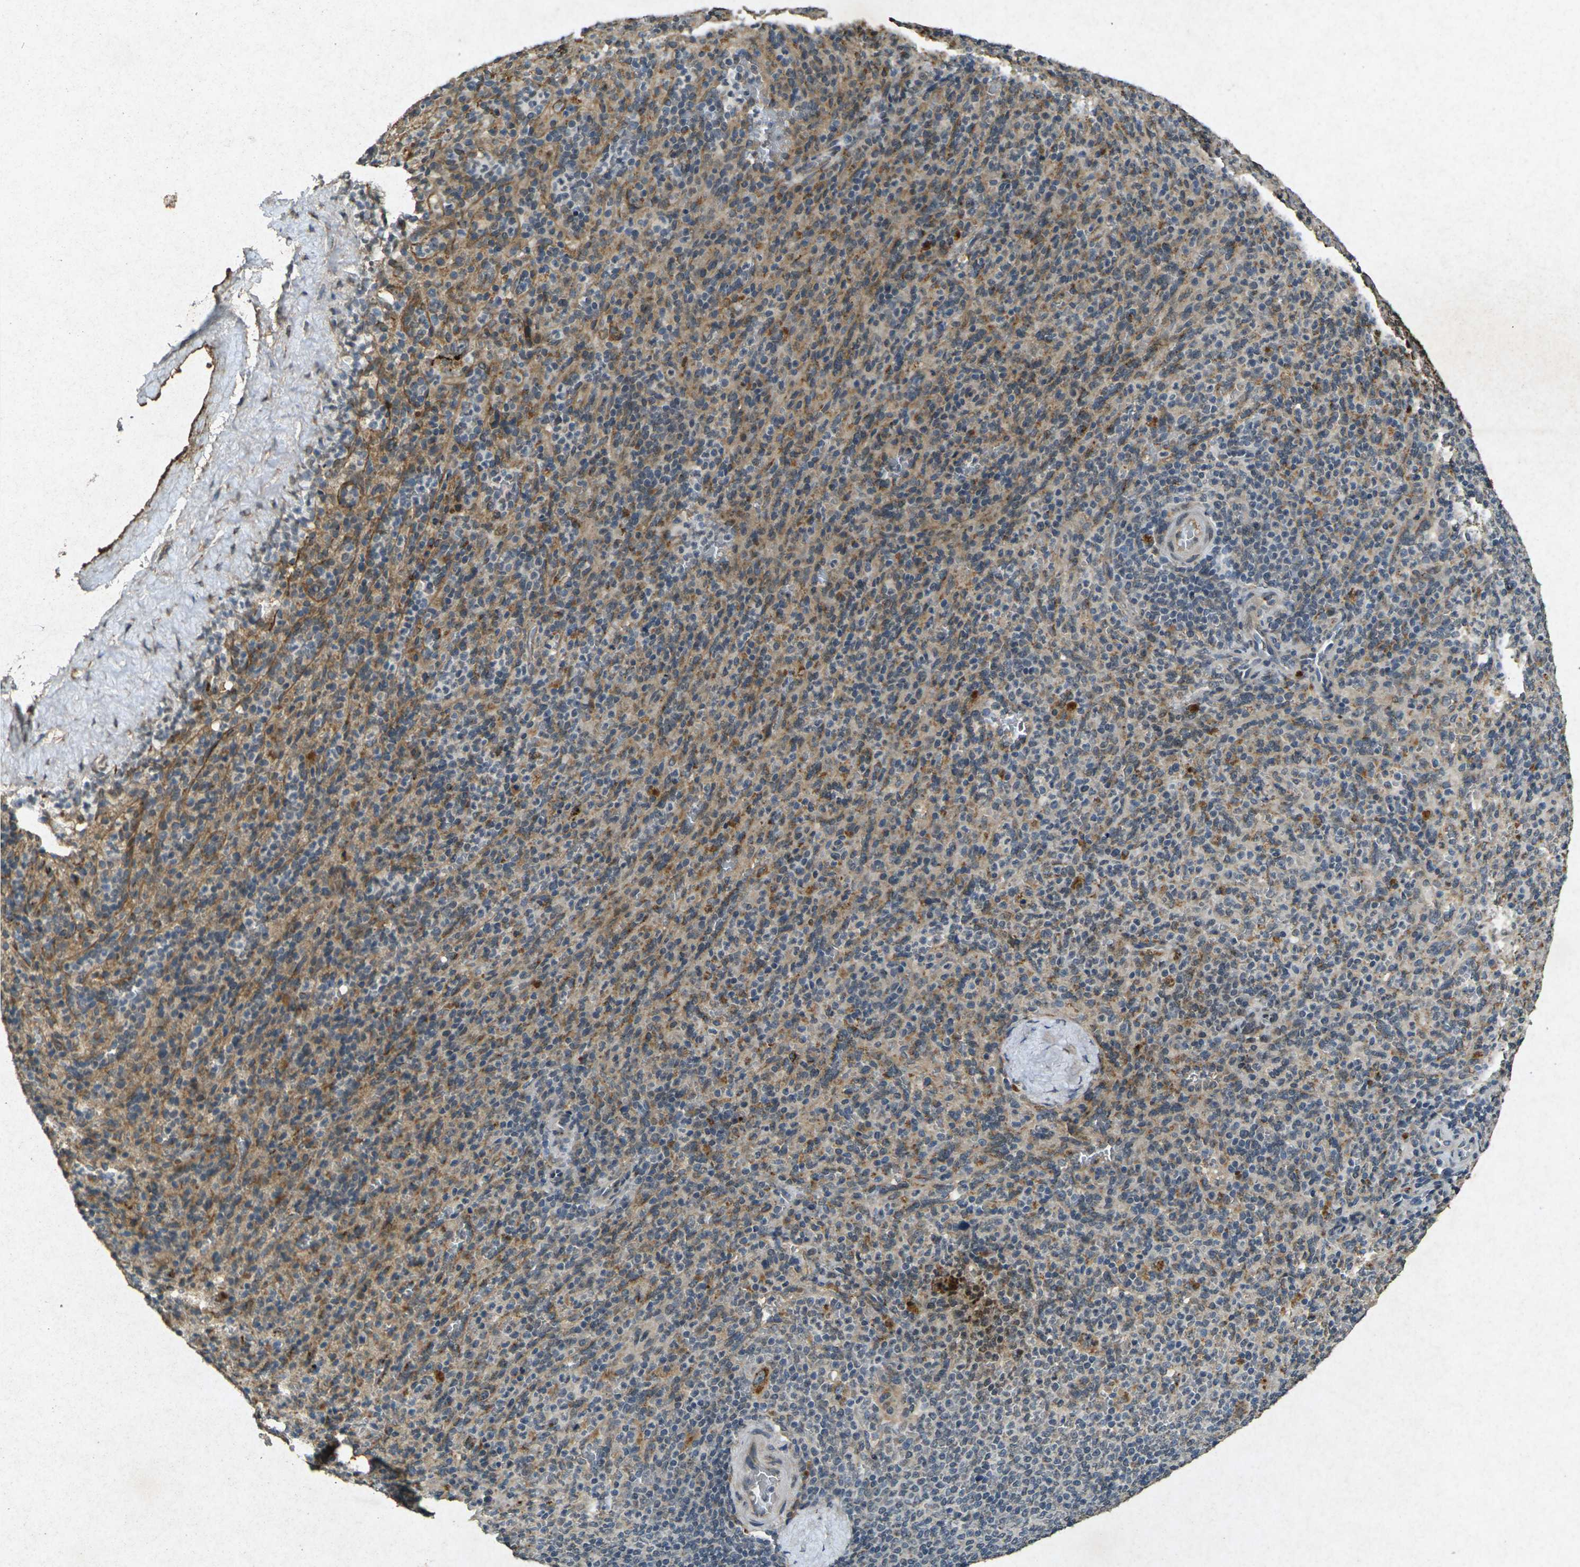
{"staining": {"intensity": "moderate", "quantity": "25%-75%", "location": "cytoplasmic/membranous"}, "tissue": "spleen", "cell_type": "Cells in red pulp", "image_type": "normal", "snomed": [{"axis": "morphology", "description": "Normal tissue, NOS"}, {"axis": "topography", "description": "Spleen"}], "caption": "About 25%-75% of cells in red pulp in normal human spleen display moderate cytoplasmic/membranous protein expression as visualized by brown immunohistochemical staining.", "gene": "RGMA", "patient": {"sex": "male", "age": 36}}